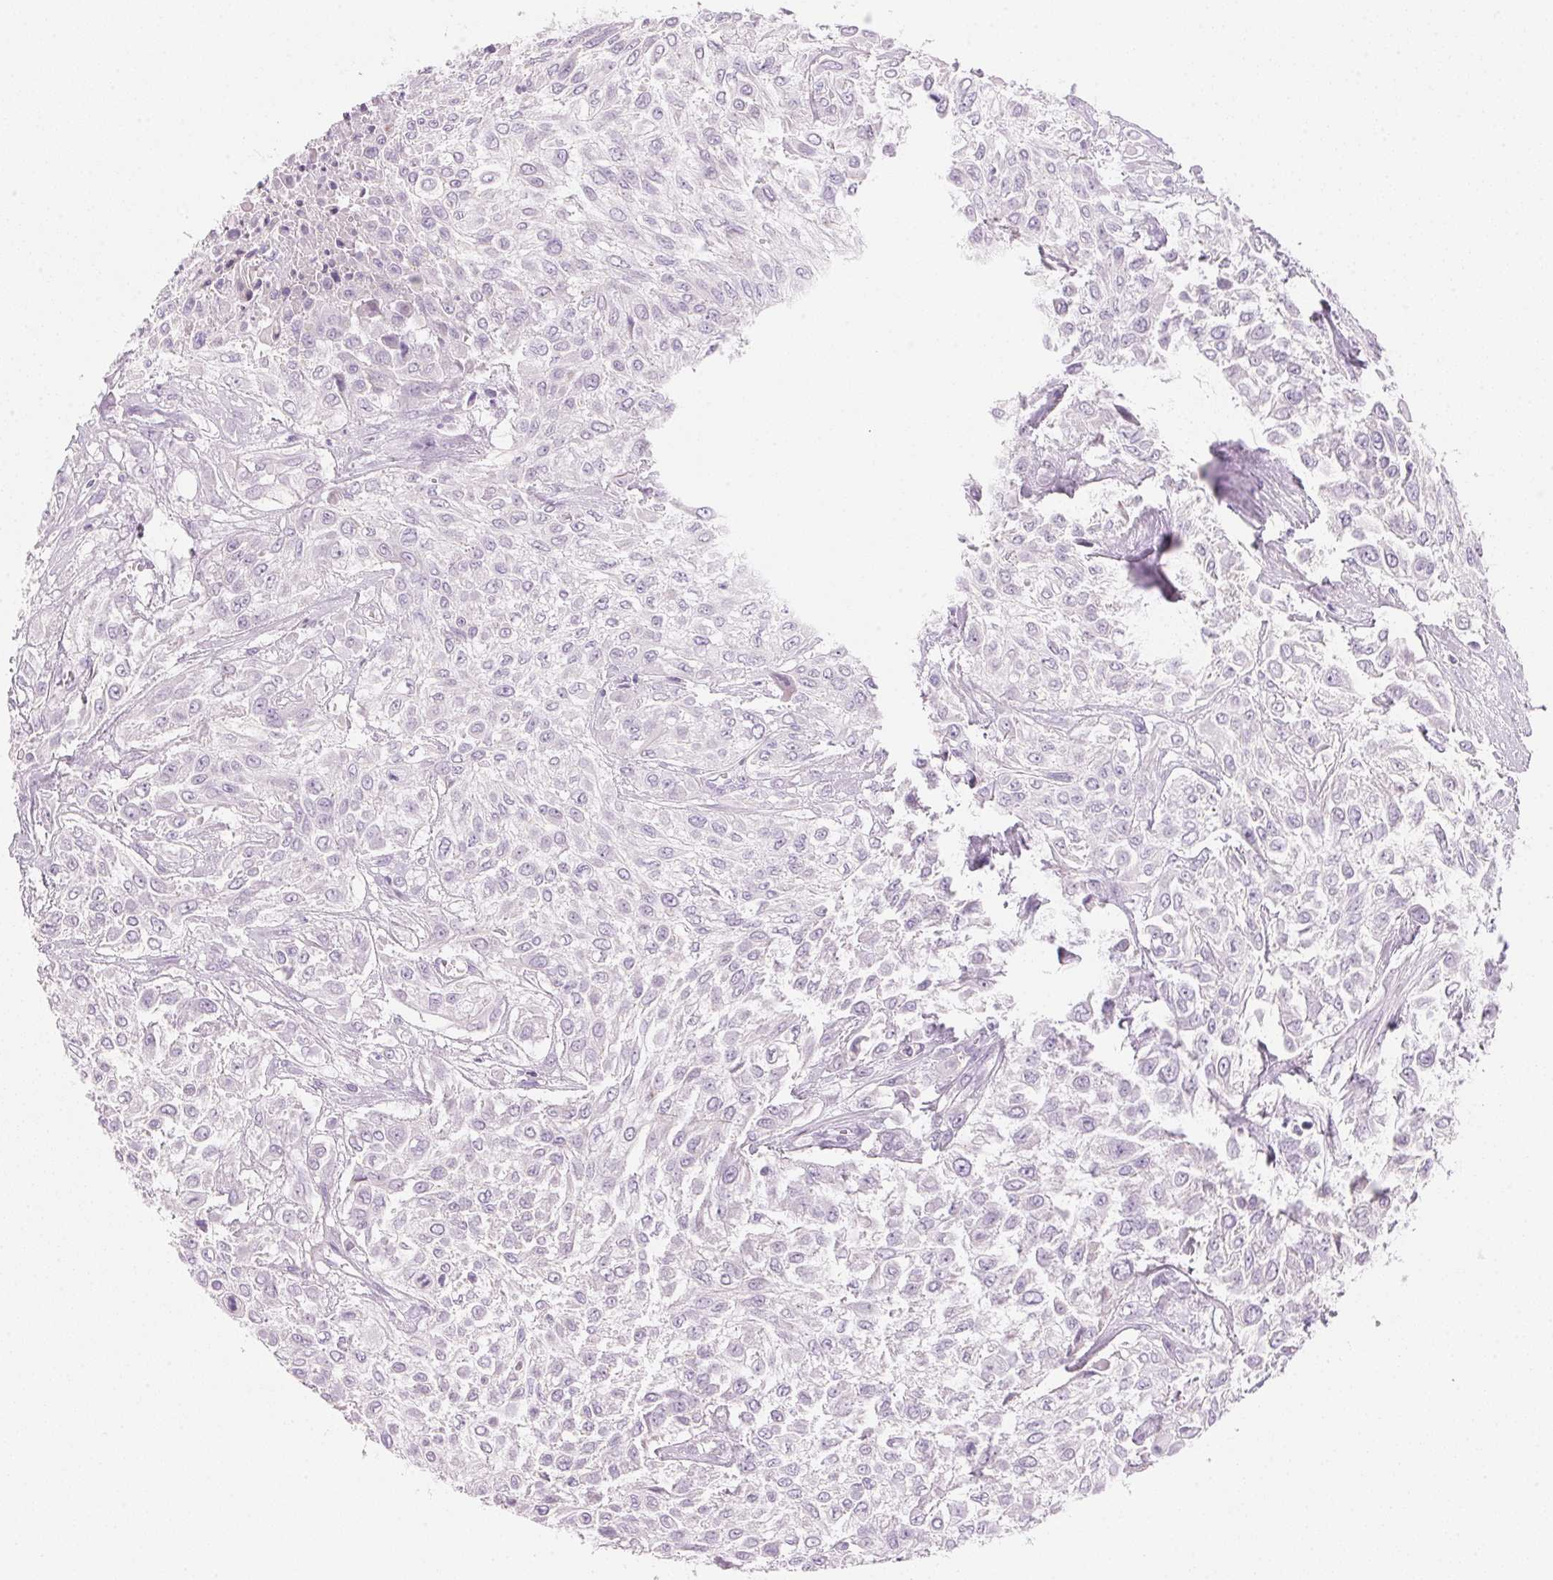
{"staining": {"intensity": "negative", "quantity": "none", "location": "none"}, "tissue": "urothelial cancer", "cell_type": "Tumor cells", "image_type": "cancer", "snomed": [{"axis": "morphology", "description": "Urothelial carcinoma, High grade"}, {"axis": "topography", "description": "Urinary bladder"}], "caption": "Immunohistochemistry image of urothelial cancer stained for a protein (brown), which demonstrates no expression in tumor cells.", "gene": "CYP11B1", "patient": {"sex": "male", "age": 57}}